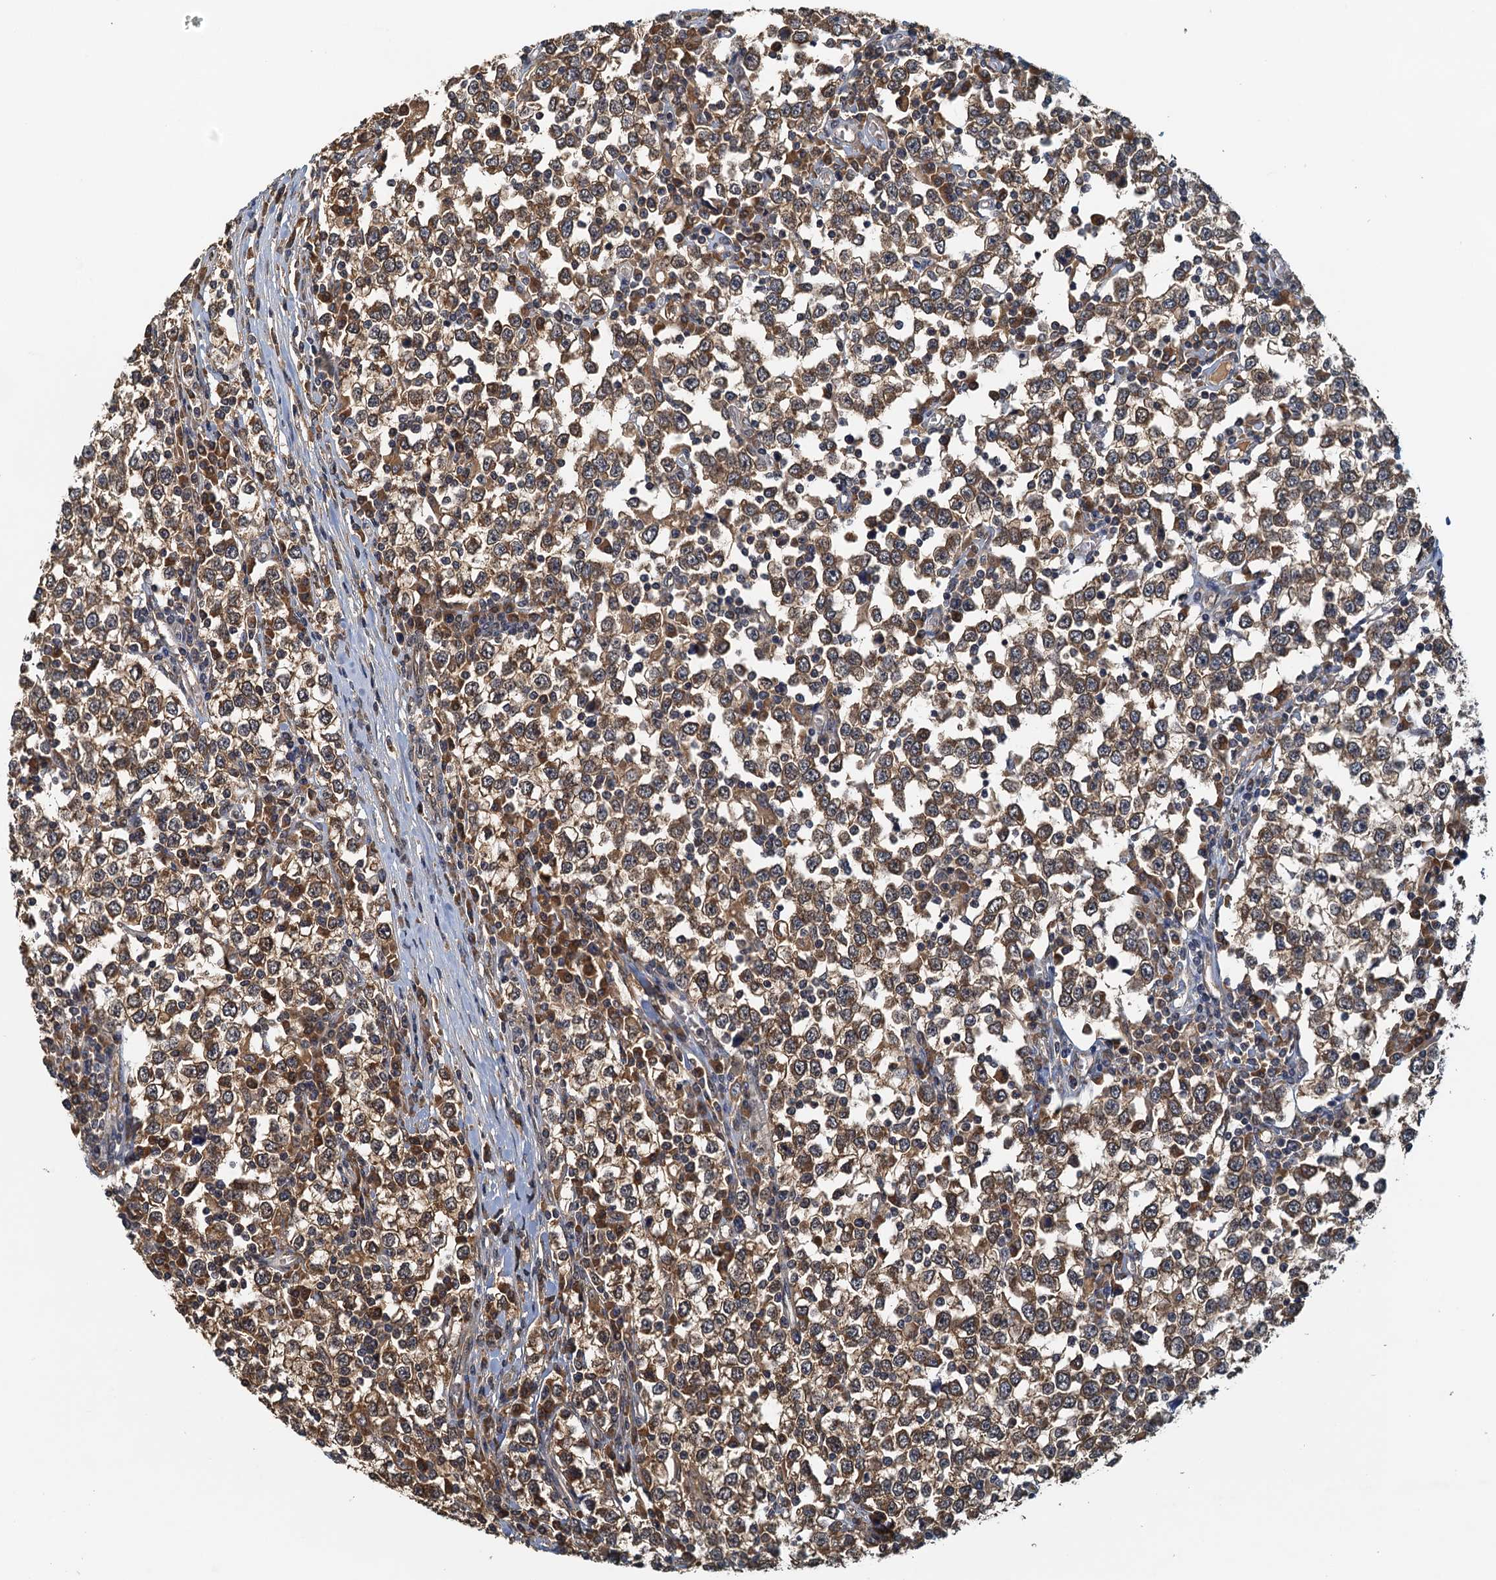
{"staining": {"intensity": "moderate", "quantity": ">75%", "location": "cytoplasmic/membranous"}, "tissue": "testis cancer", "cell_type": "Tumor cells", "image_type": "cancer", "snomed": [{"axis": "morphology", "description": "Seminoma, NOS"}, {"axis": "topography", "description": "Testis"}], "caption": "A high-resolution micrograph shows IHC staining of testis seminoma, which displays moderate cytoplasmic/membranous expression in about >75% of tumor cells.", "gene": "UBL7", "patient": {"sex": "male", "age": 65}}